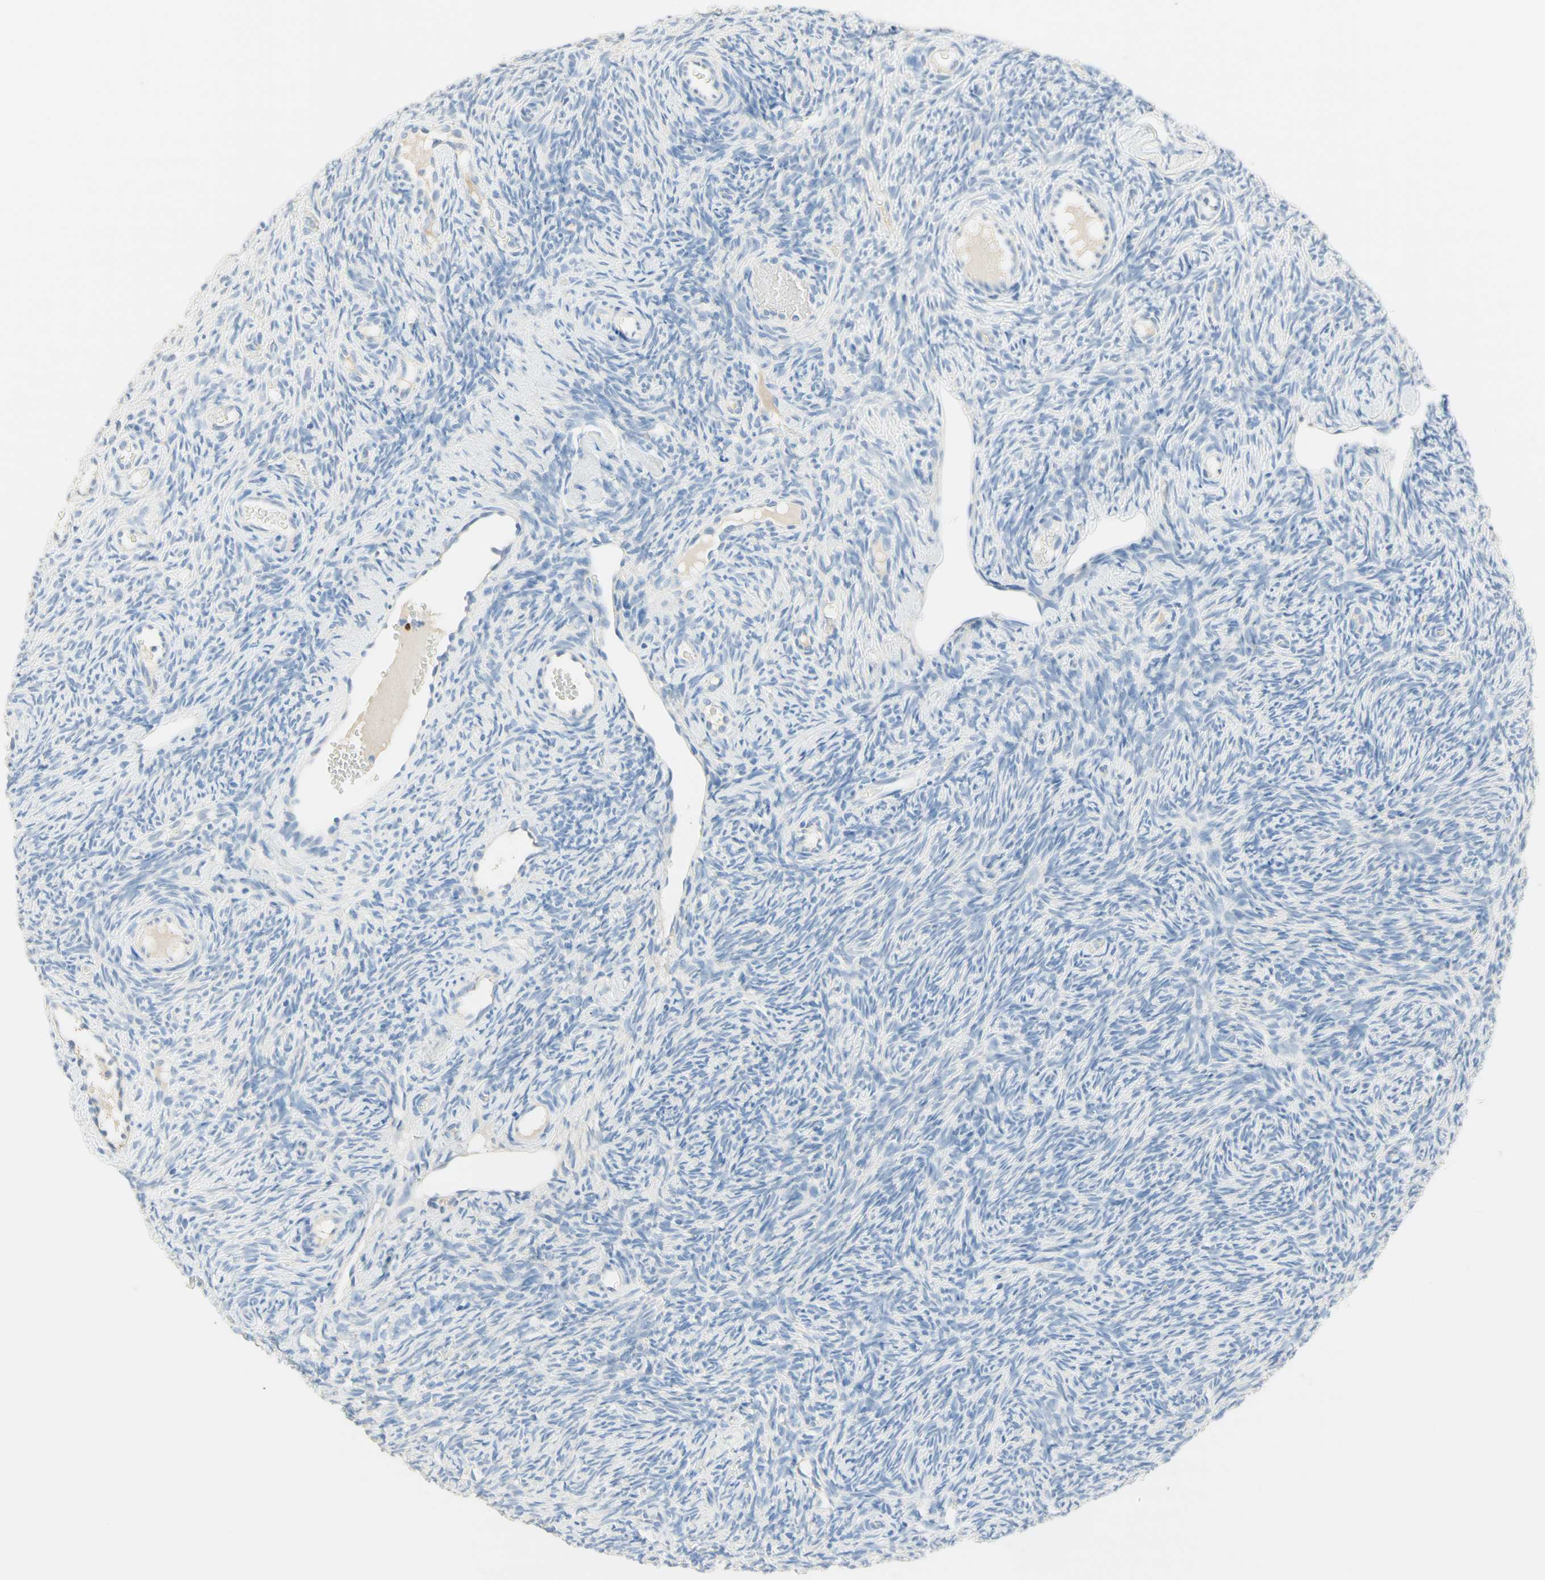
{"staining": {"intensity": "negative", "quantity": "none", "location": "none"}, "tissue": "ovary", "cell_type": "Ovarian stroma cells", "image_type": "normal", "snomed": [{"axis": "morphology", "description": "Normal tissue, NOS"}, {"axis": "topography", "description": "Ovary"}], "caption": "The photomicrograph exhibits no staining of ovarian stroma cells in normal ovary. (DAB immunohistochemistry with hematoxylin counter stain).", "gene": "NECTIN4", "patient": {"sex": "female", "age": 35}}